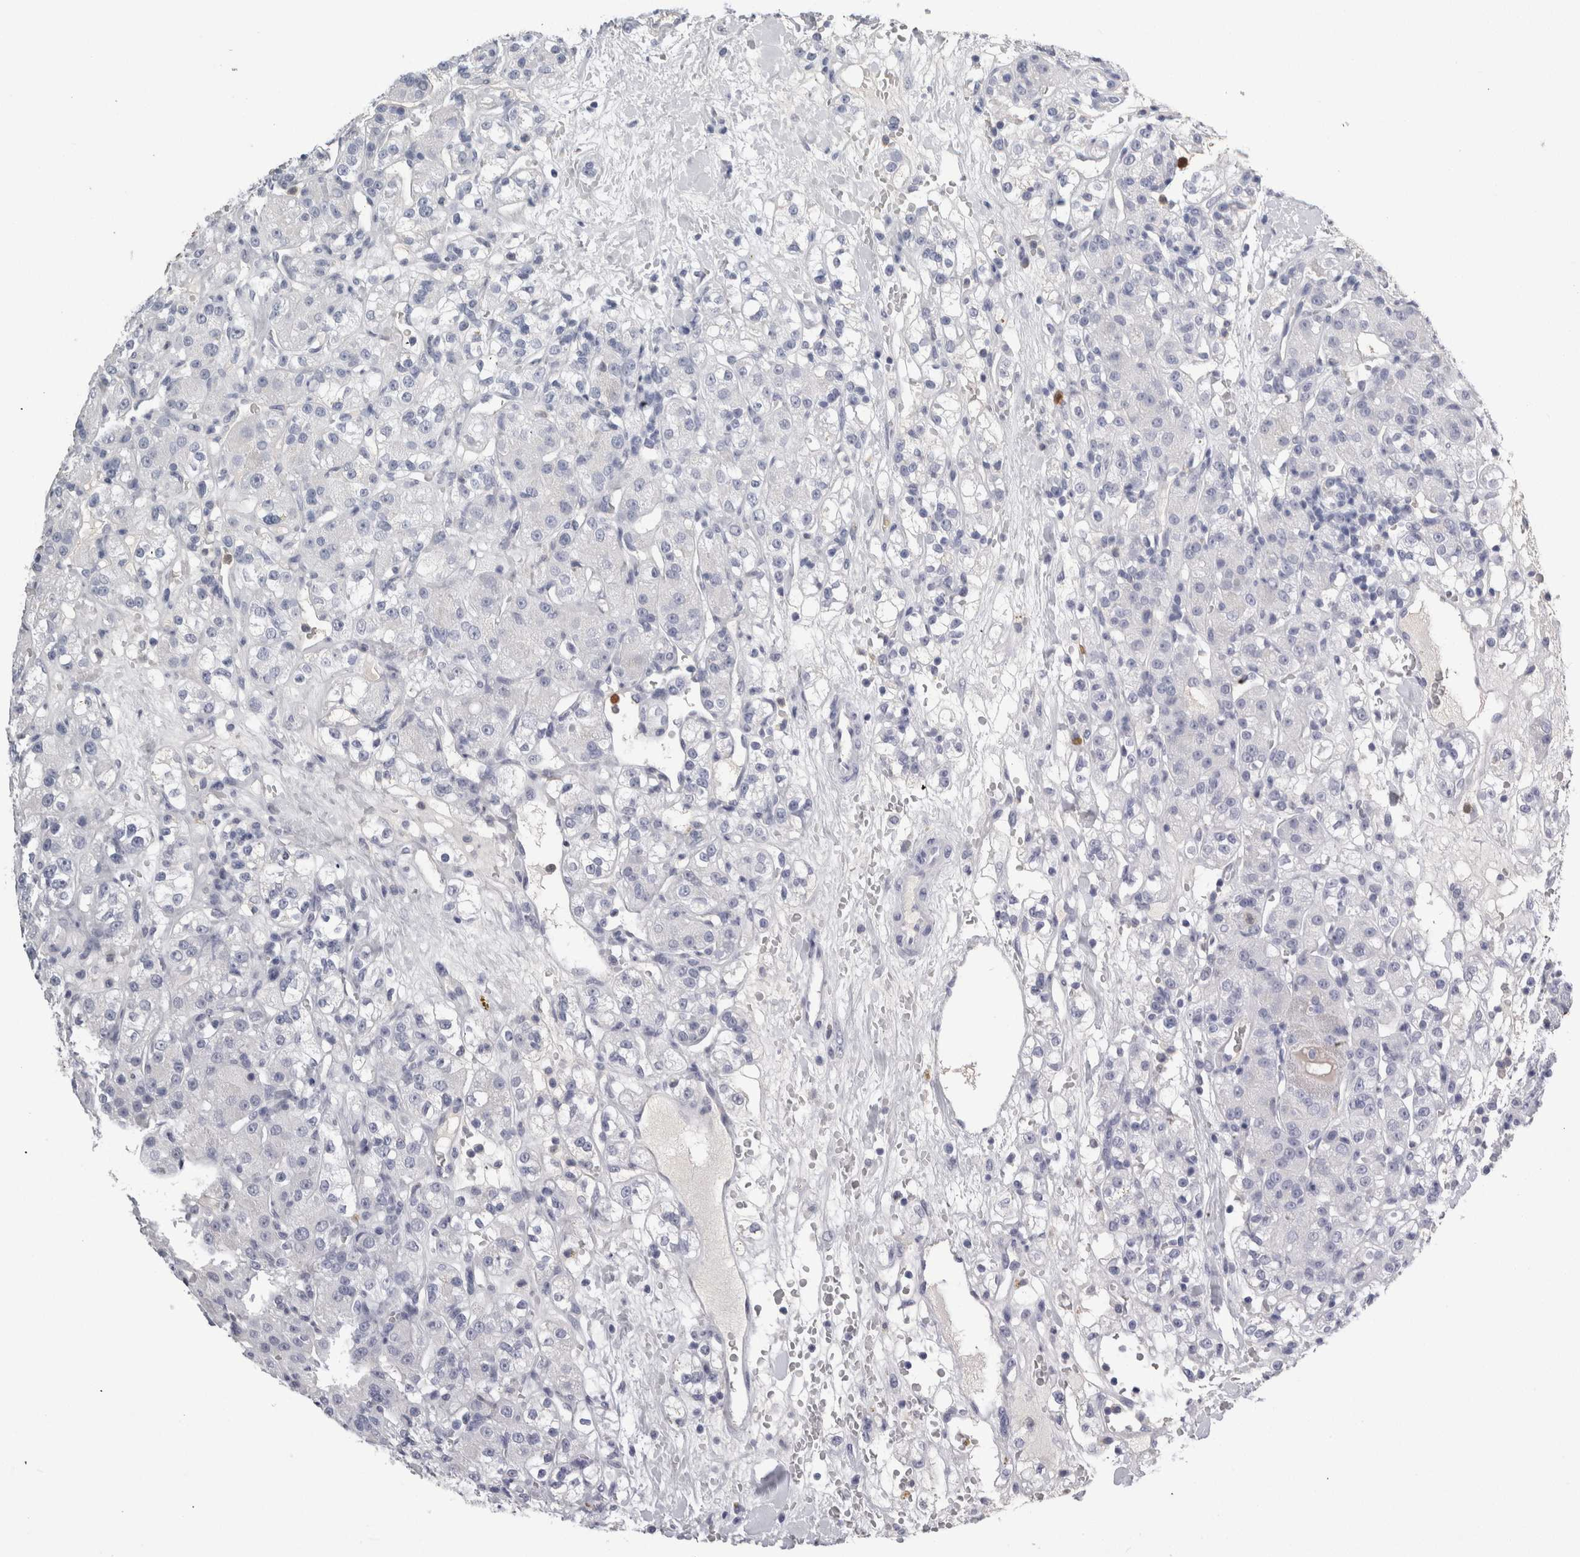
{"staining": {"intensity": "negative", "quantity": "none", "location": "none"}, "tissue": "renal cancer", "cell_type": "Tumor cells", "image_type": "cancer", "snomed": [{"axis": "morphology", "description": "Normal tissue, NOS"}, {"axis": "morphology", "description": "Adenocarcinoma, NOS"}, {"axis": "topography", "description": "Kidney"}], "caption": "There is no significant staining in tumor cells of renal adenocarcinoma.", "gene": "S100A12", "patient": {"sex": "male", "age": 61}}